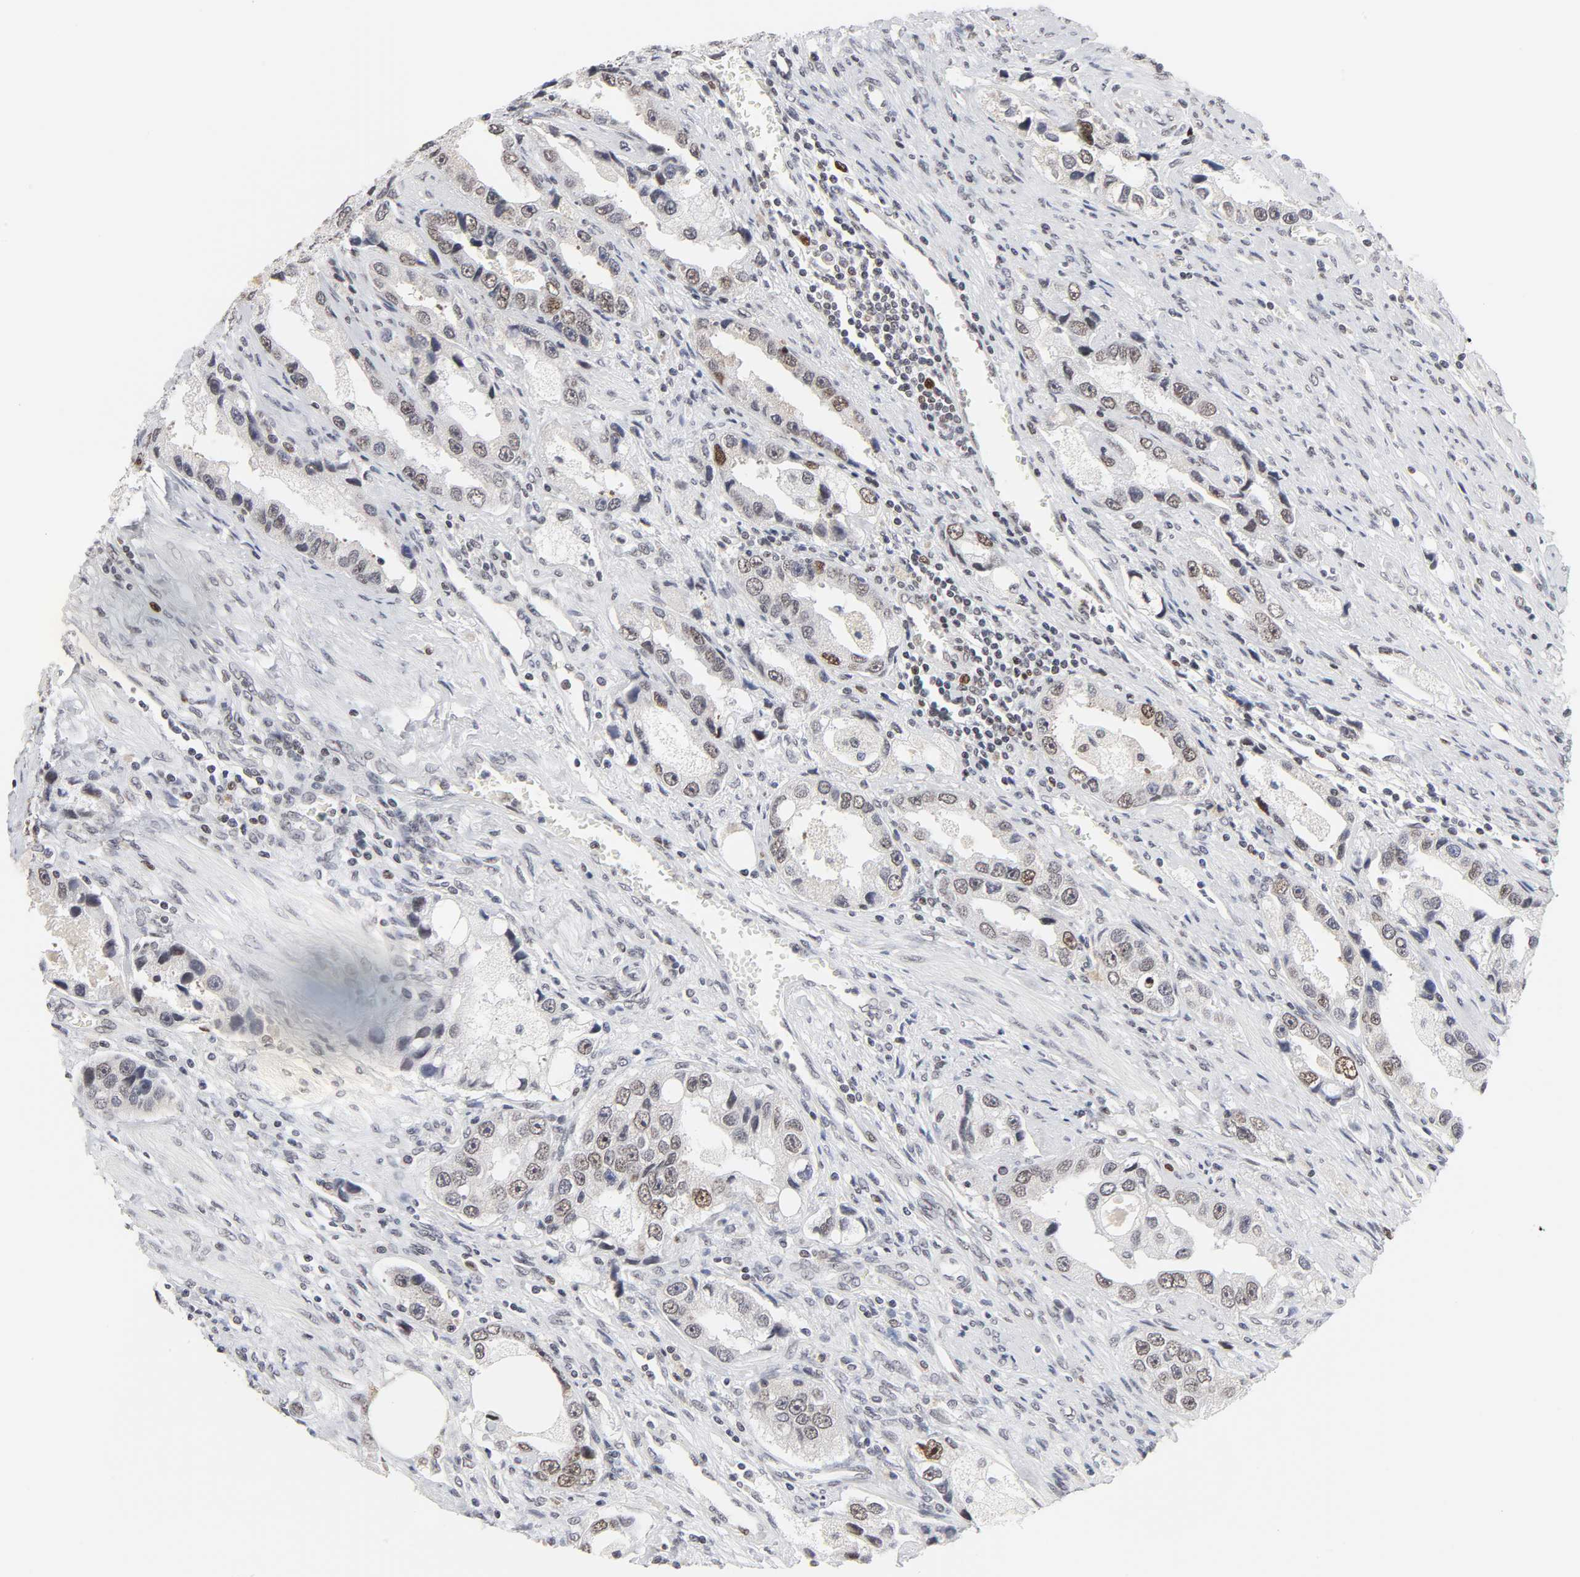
{"staining": {"intensity": "moderate", "quantity": "<25%", "location": "nuclear"}, "tissue": "prostate cancer", "cell_type": "Tumor cells", "image_type": "cancer", "snomed": [{"axis": "morphology", "description": "Adenocarcinoma, High grade"}, {"axis": "topography", "description": "Prostate"}], "caption": "Tumor cells exhibit moderate nuclear positivity in approximately <25% of cells in prostate cancer.", "gene": "RFC4", "patient": {"sex": "male", "age": 63}}